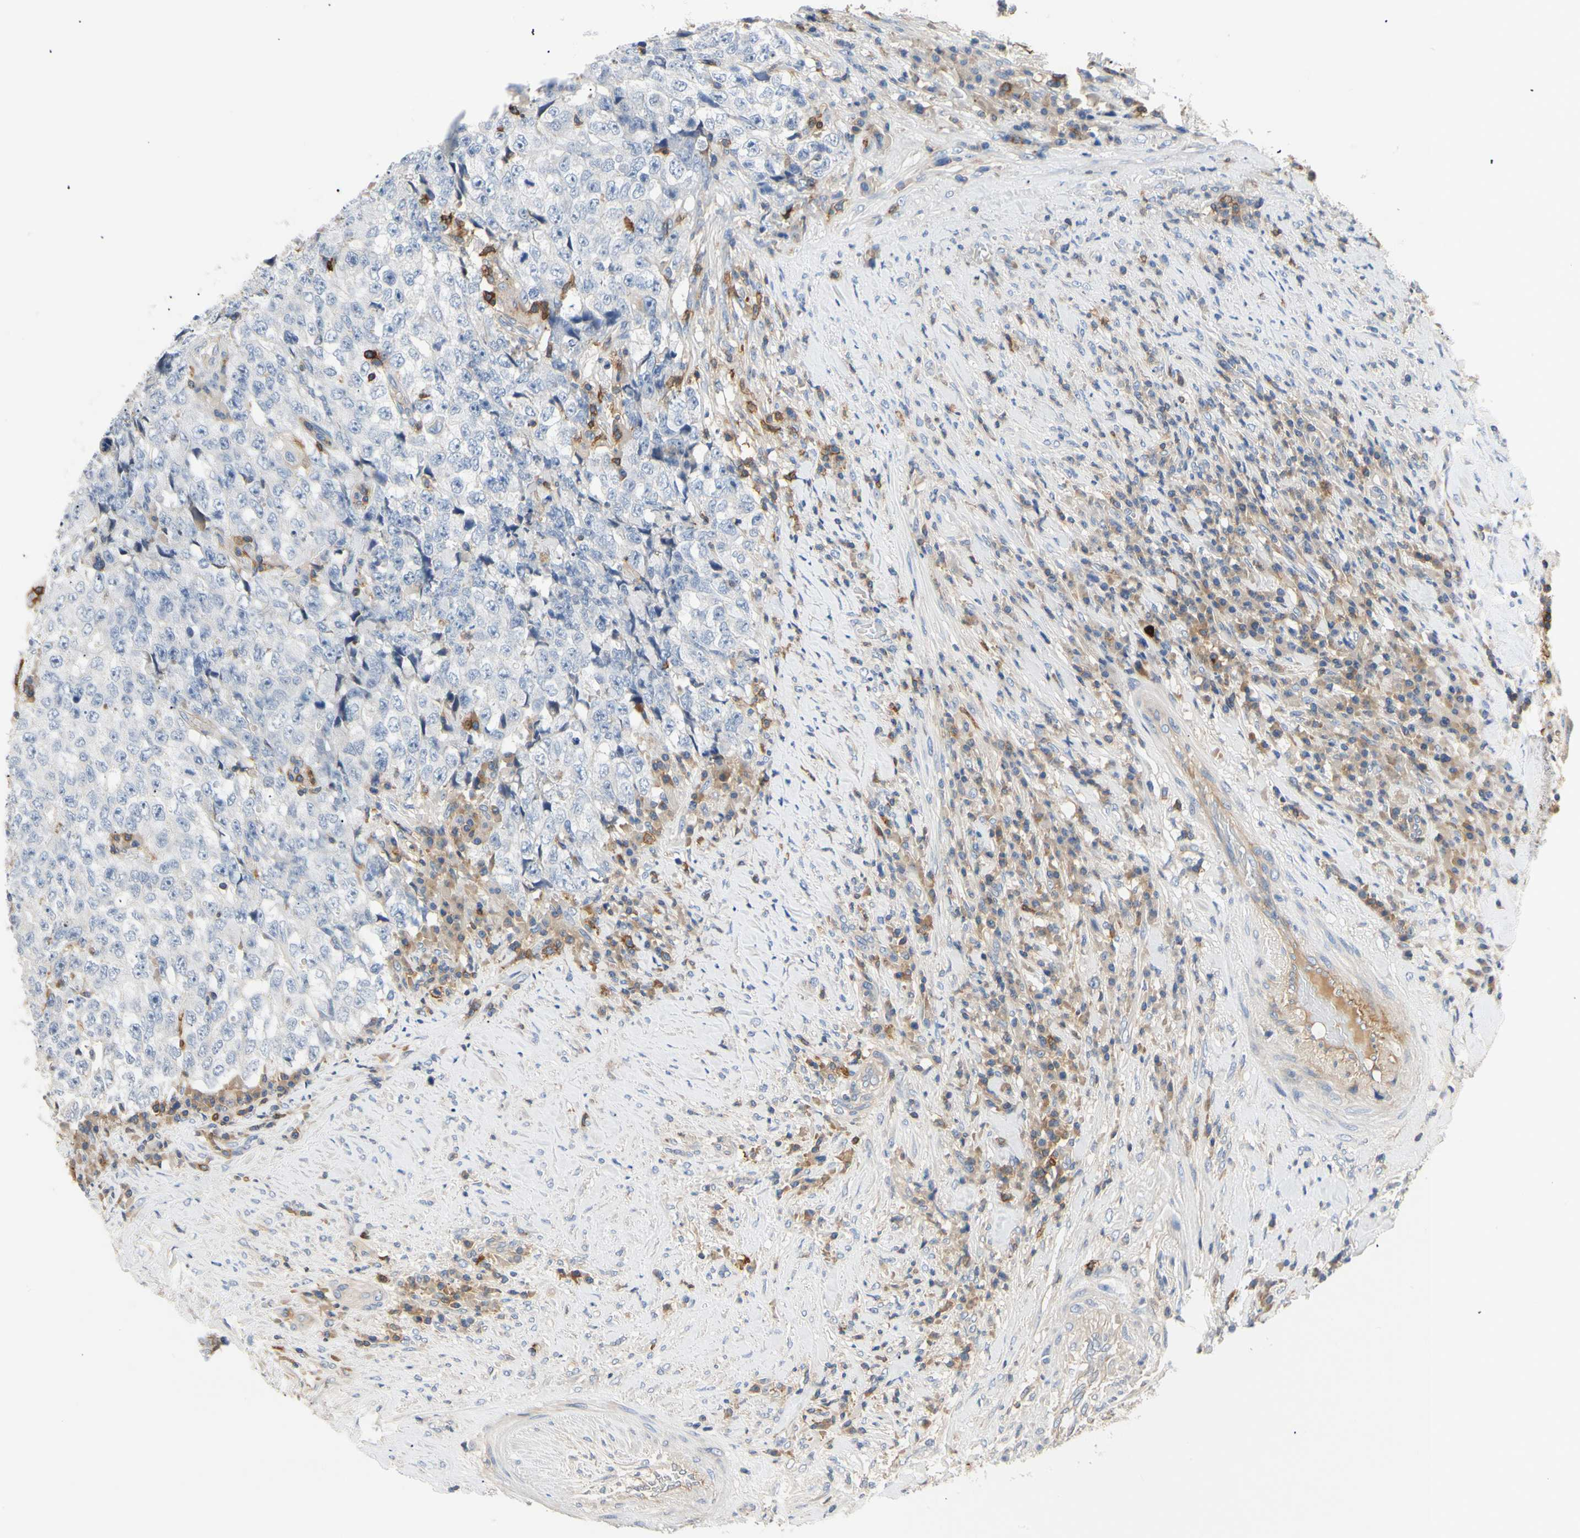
{"staining": {"intensity": "negative", "quantity": "none", "location": "none"}, "tissue": "testis cancer", "cell_type": "Tumor cells", "image_type": "cancer", "snomed": [{"axis": "morphology", "description": "Necrosis, NOS"}, {"axis": "morphology", "description": "Carcinoma, Embryonal, NOS"}, {"axis": "topography", "description": "Testis"}], "caption": "Tumor cells are negative for protein expression in human embryonal carcinoma (testis).", "gene": "TNFRSF18", "patient": {"sex": "male", "age": 19}}